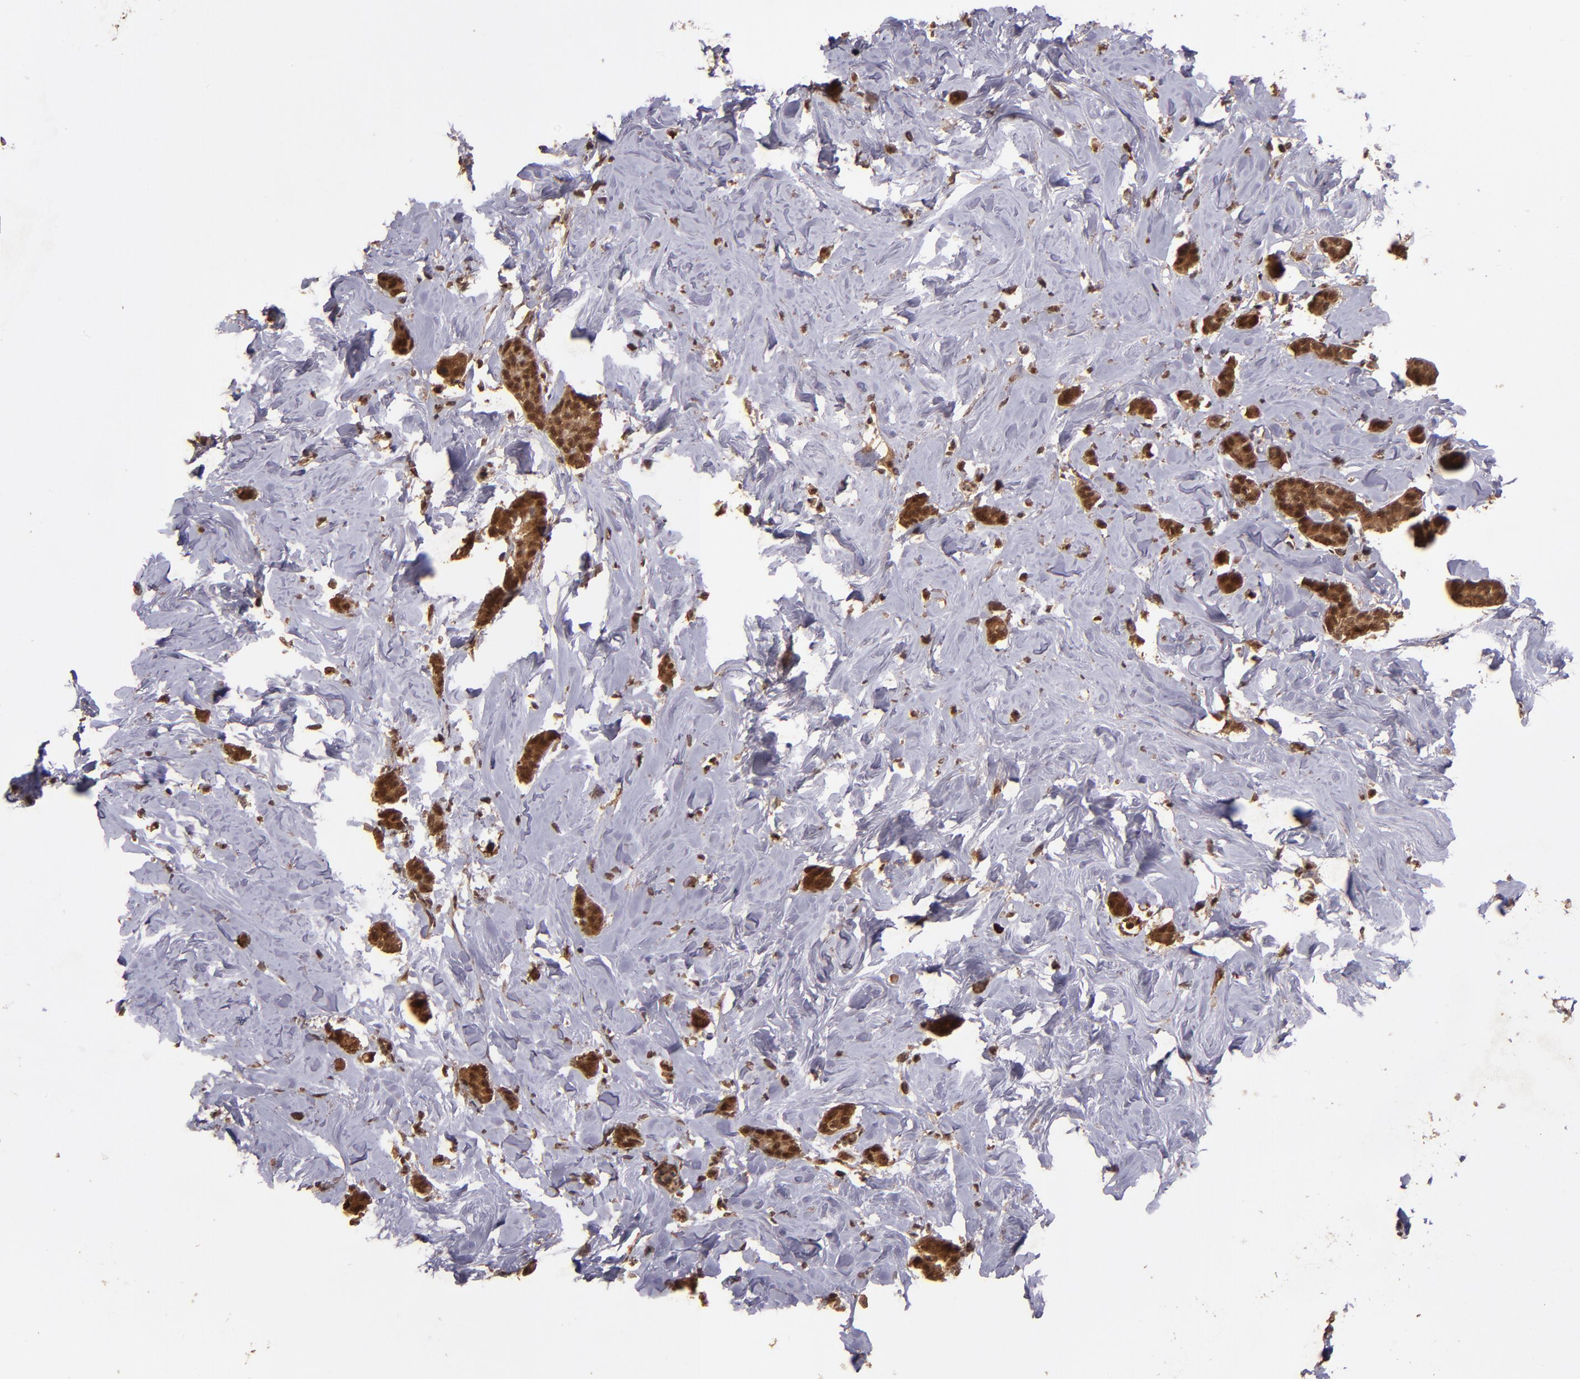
{"staining": {"intensity": "strong", "quantity": ">75%", "location": "cytoplasmic/membranous,nuclear"}, "tissue": "breast cancer", "cell_type": "Tumor cells", "image_type": "cancer", "snomed": [{"axis": "morphology", "description": "Duct carcinoma"}, {"axis": "topography", "description": "Breast"}], "caption": "The immunohistochemical stain labels strong cytoplasmic/membranous and nuclear expression in tumor cells of breast cancer (invasive ductal carcinoma) tissue. Nuclei are stained in blue.", "gene": "RIOK3", "patient": {"sex": "female", "age": 84}}